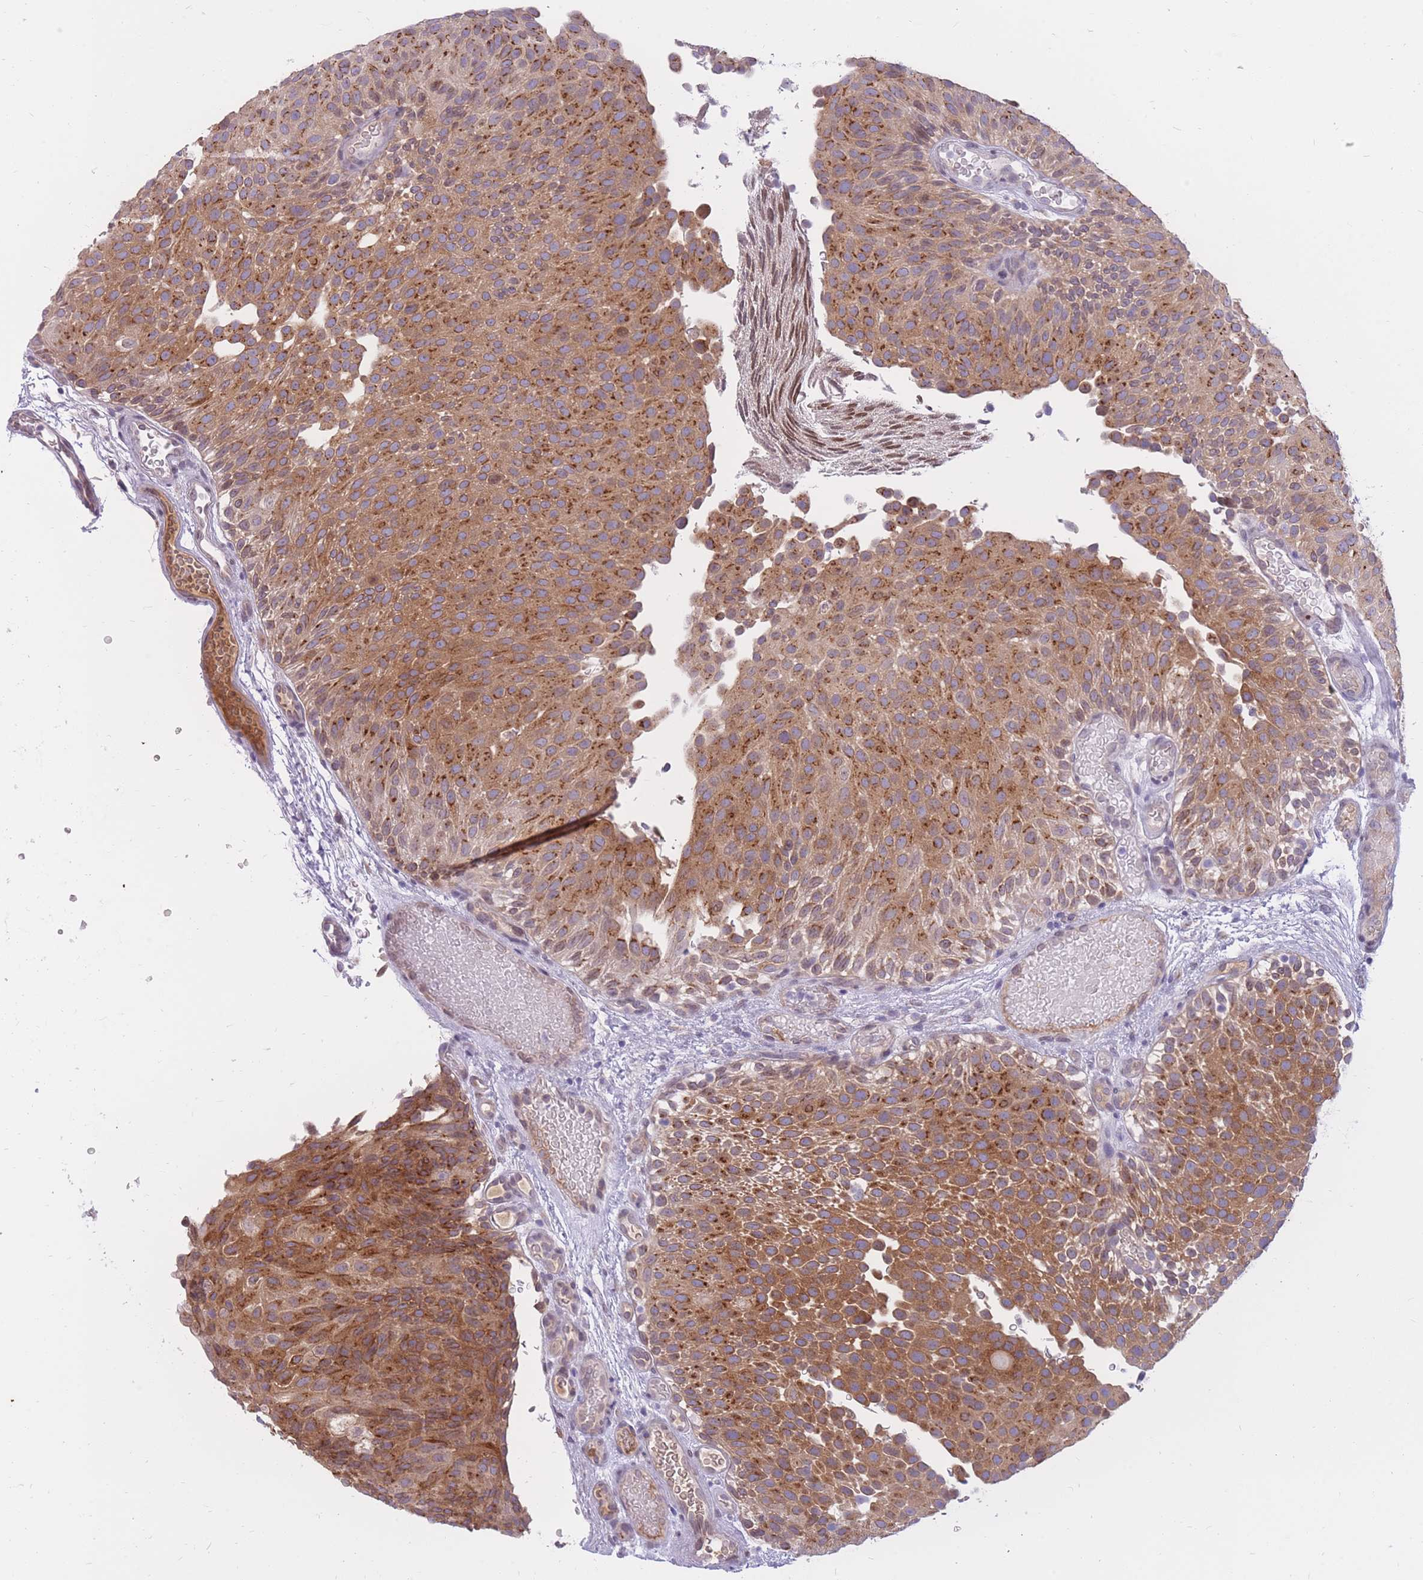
{"staining": {"intensity": "strong", "quantity": ">75%", "location": "cytoplasmic/membranous"}, "tissue": "urothelial cancer", "cell_type": "Tumor cells", "image_type": "cancer", "snomed": [{"axis": "morphology", "description": "Urothelial carcinoma, Low grade"}, {"axis": "topography", "description": "Urinary bladder"}], "caption": "A histopathology image showing strong cytoplasmic/membranous staining in about >75% of tumor cells in low-grade urothelial carcinoma, as visualized by brown immunohistochemical staining.", "gene": "HOOK2", "patient": {"sex": "male", "age": 78}}